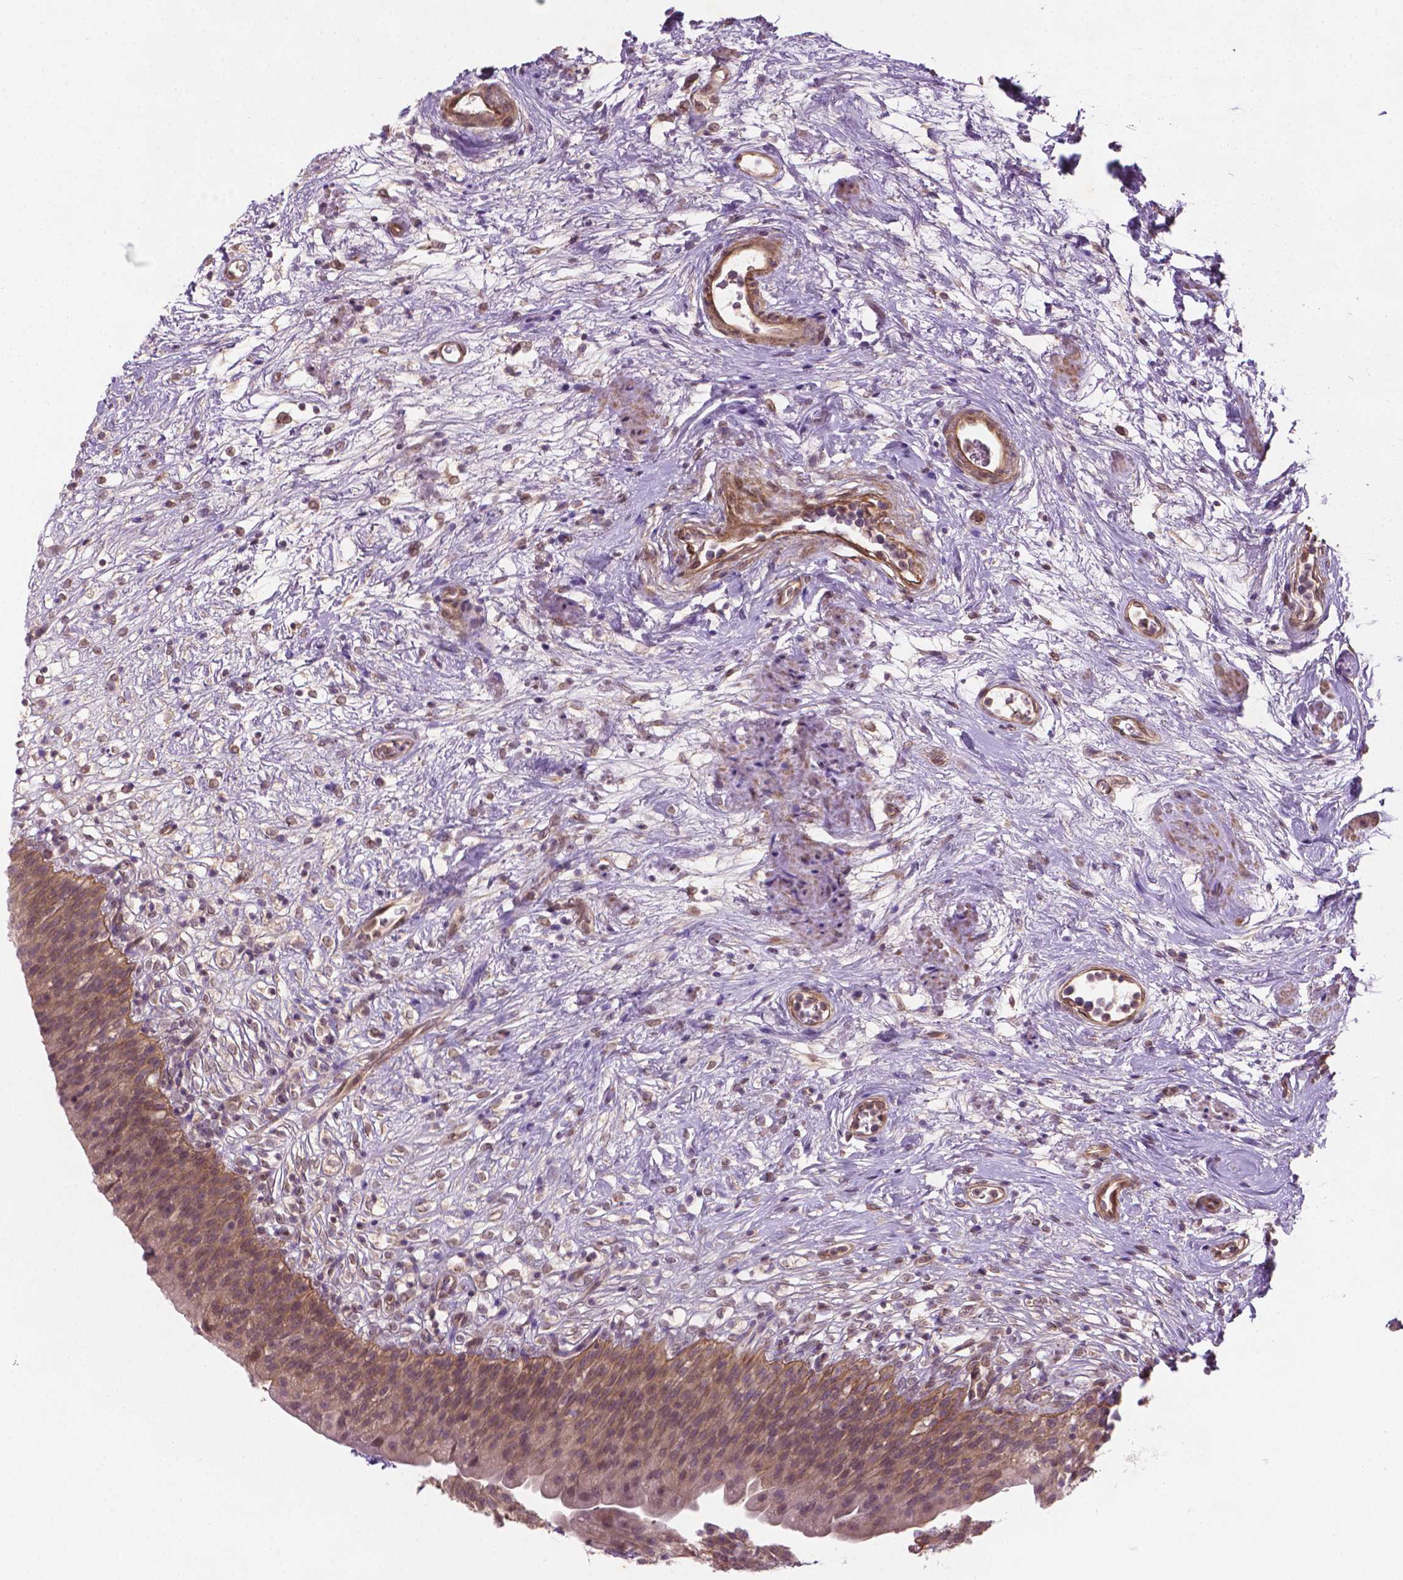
{"staining": {"intensity": "weak", "quantity": ">75%", "location": "cytoplasmic/membranous"}, "tissue": "urinary bladder", "cell_type": "Urothelial cells", "image_type": "normal", "snomed": [{"axis": "morphology", "description": "Normal tissue, NOS"}, {"axis": "topography", "description": "Urinary bladder"}], "caption": "Urinary bladder stained for a protein (brown) exhibits weak cytoplasmic/membranous positive expression in about >75% of urothelial cells.", "gene": "TCHP", "patient": {"sex": "male", "age": 76}}